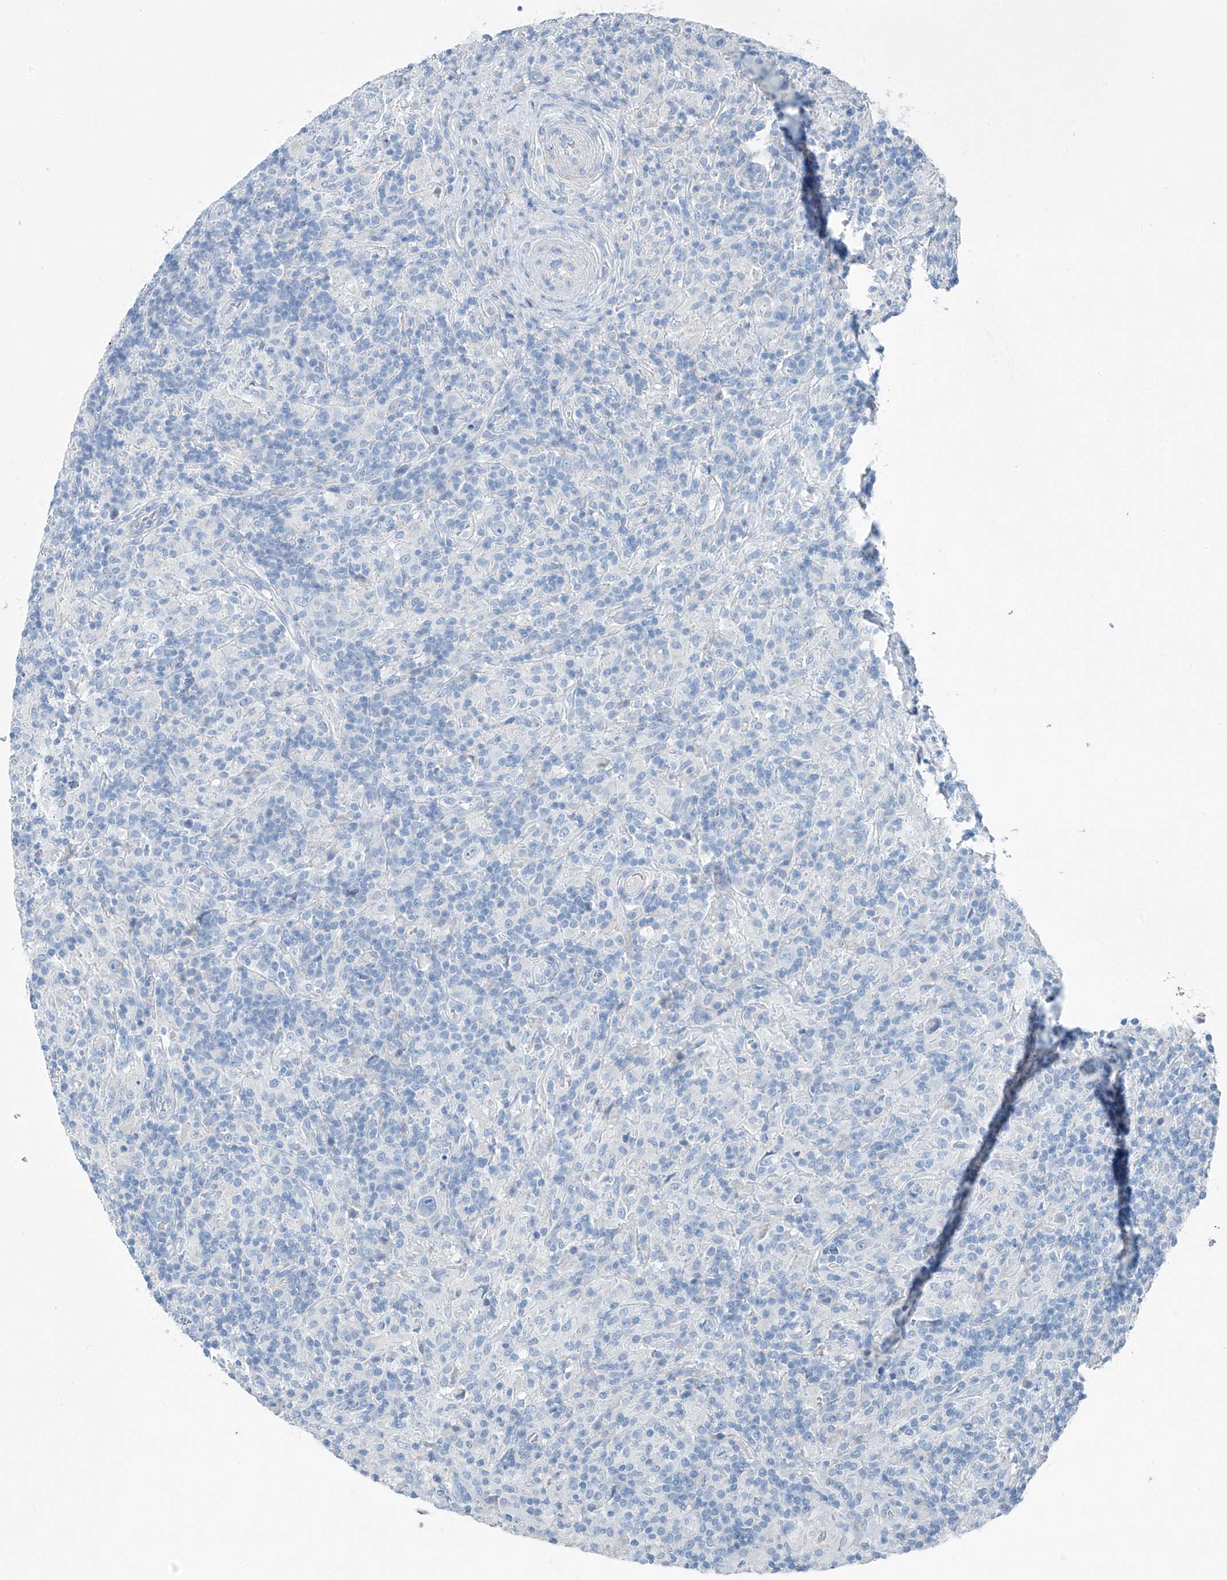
{"staining": {"intensity": "negative", "quantity": "none", "location": "none"}, "tissue": "lymphoma", "cell_type": "Tumor cells", "image_type": "cancer", "snomed": [{"axis": "morphology", "description": "Hodgkin's disease, NOS"}, {"axis": "topography", "description": "Lymph node"}], "caption": "This is a micrograph of IHC staining of lymphoma, which shows no staining in tumor cells. (DAB (3,3'-diaminobenzidine) IHC, high magnification).", "gene": "C1orf87", "patient": {"sex": "male", "age": 70}}